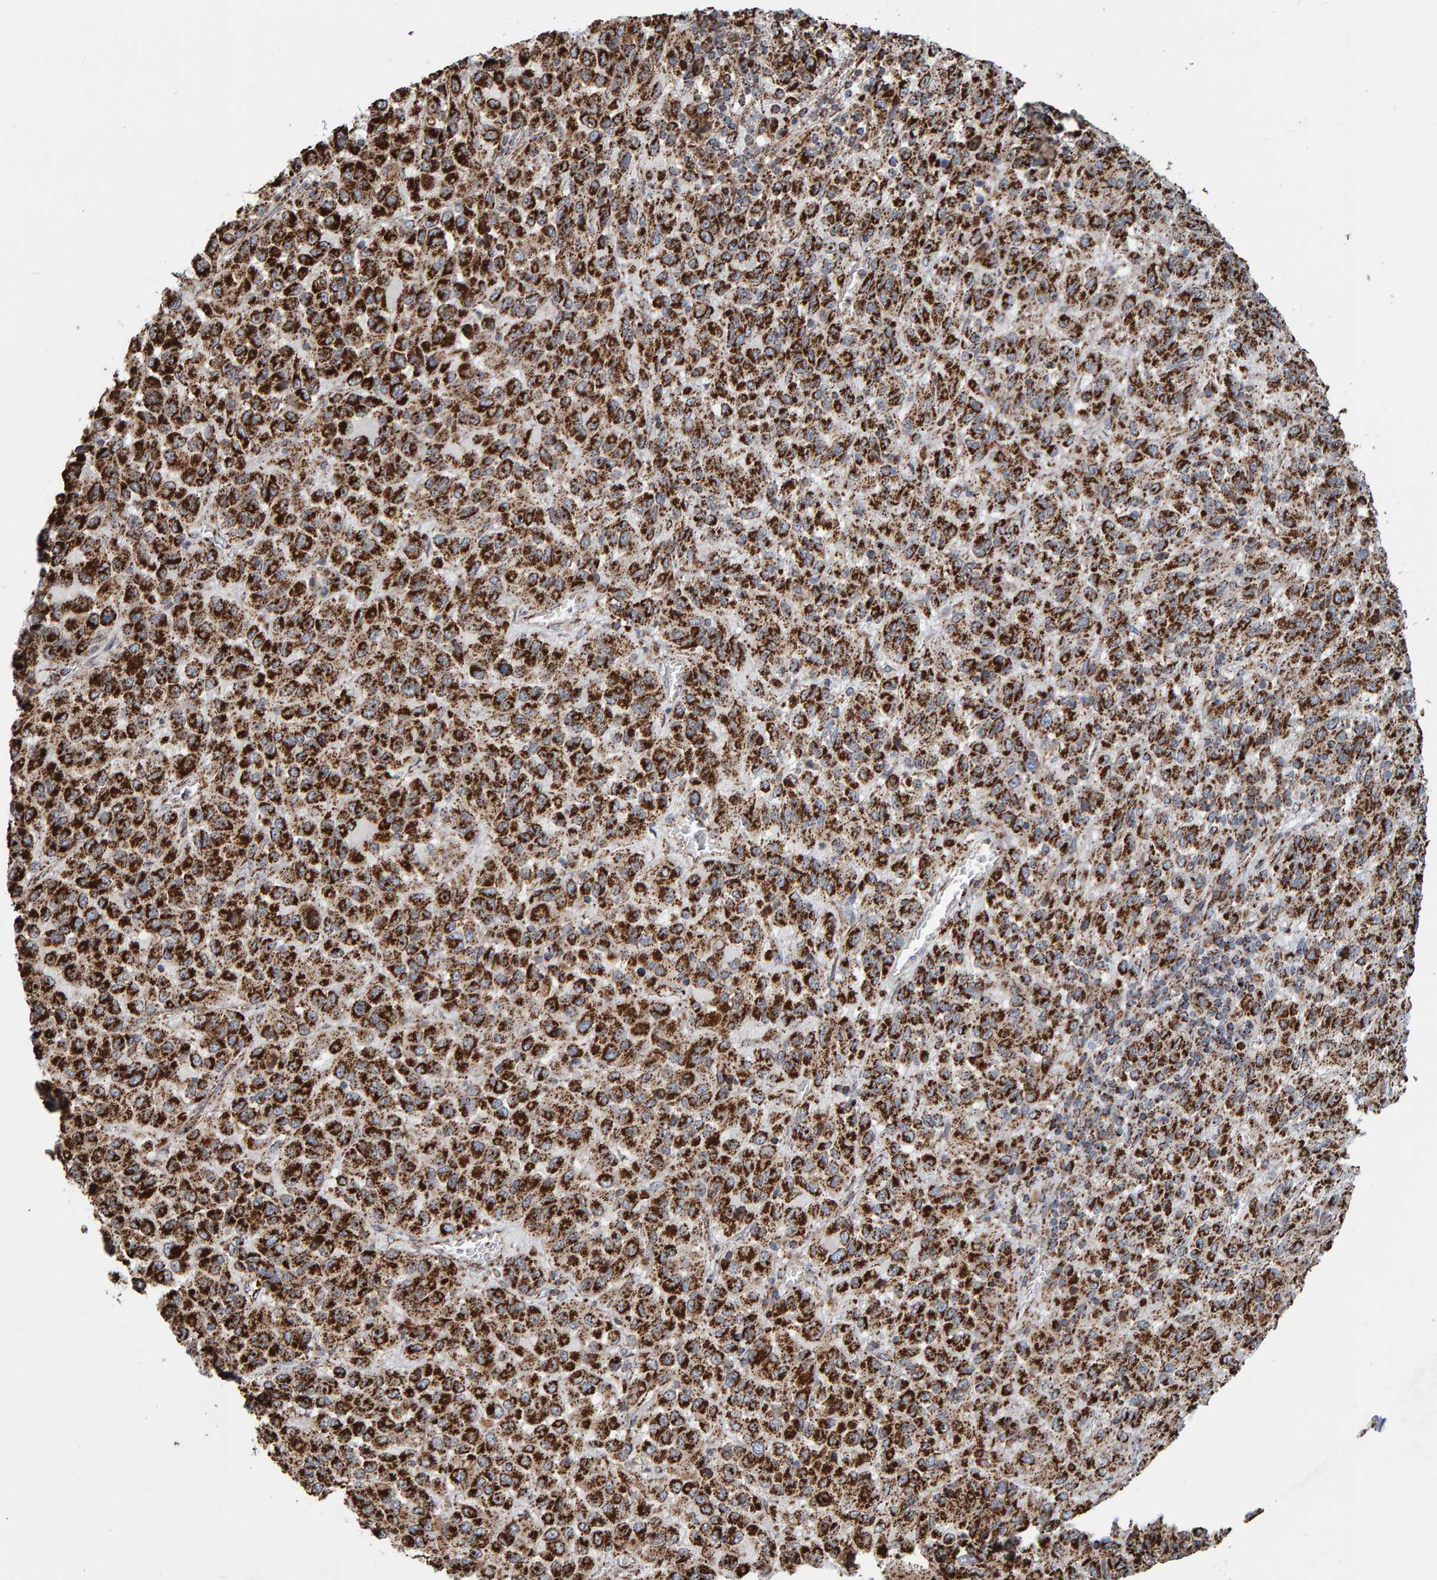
{"staining": {"intensity": "strong", "quantity": ">75%", "location": "cytoplasmic/membranous"}, "tissue": "skin cancer", "cell_type": "Tumor cells", "image_type": "cancer", "snomed": [{"axis": "morphology", "description": "Squamous cell carcinoma, NOS"}, {"axis": "topography", "description": "Skin"}], "caption": "A histopathology image of human skin cancer (squamous cell carcinoma) stained for a protein shows strong cytoplasmic/membranous brown staining in tumor cells.", "gene": "MRPL45", "patient": {"sex": "female", "age": 73}}